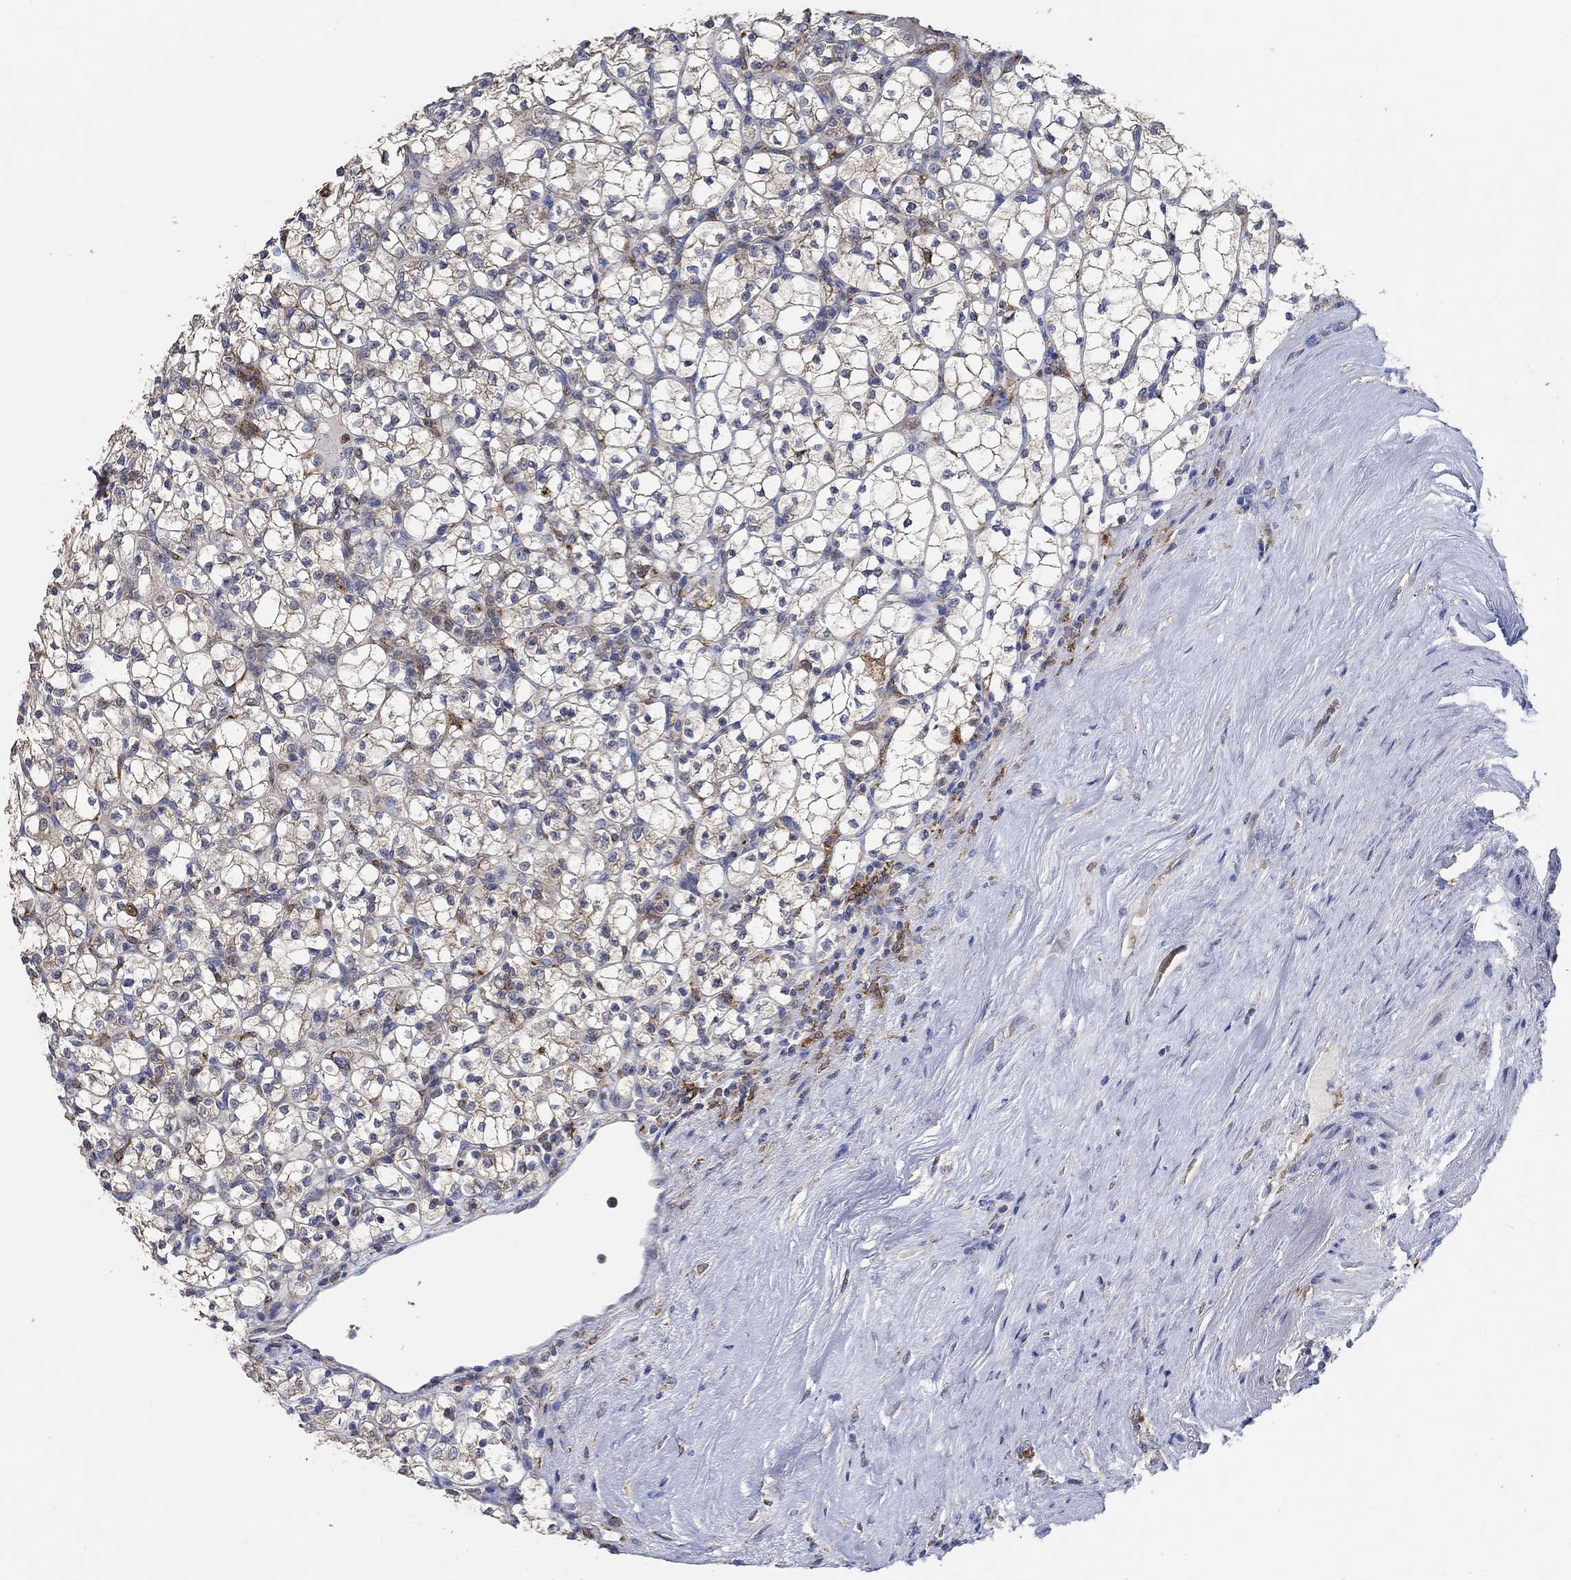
{"staining": {"intensity": "negative", "quantity": "none", "location": "none"}, "tissue": "renal cancer", "cell_type": "Tumor cells", "image_type": "cancer", "snomed": [{"axis": "morphology", "description": "Adenocarcinoma, NOS"}, {"axis": "topography", "description": "Kidney"}], "caption": "This is a image of immunohistochemistry (IHC) staining of renal adenocarcinoma, which shows no positivity in tumor cells. (DAB immunohistochemistry with hematoxylin counter stain).", "gene": "MPP1", "patient": {"sex": "female", "age": 89}}